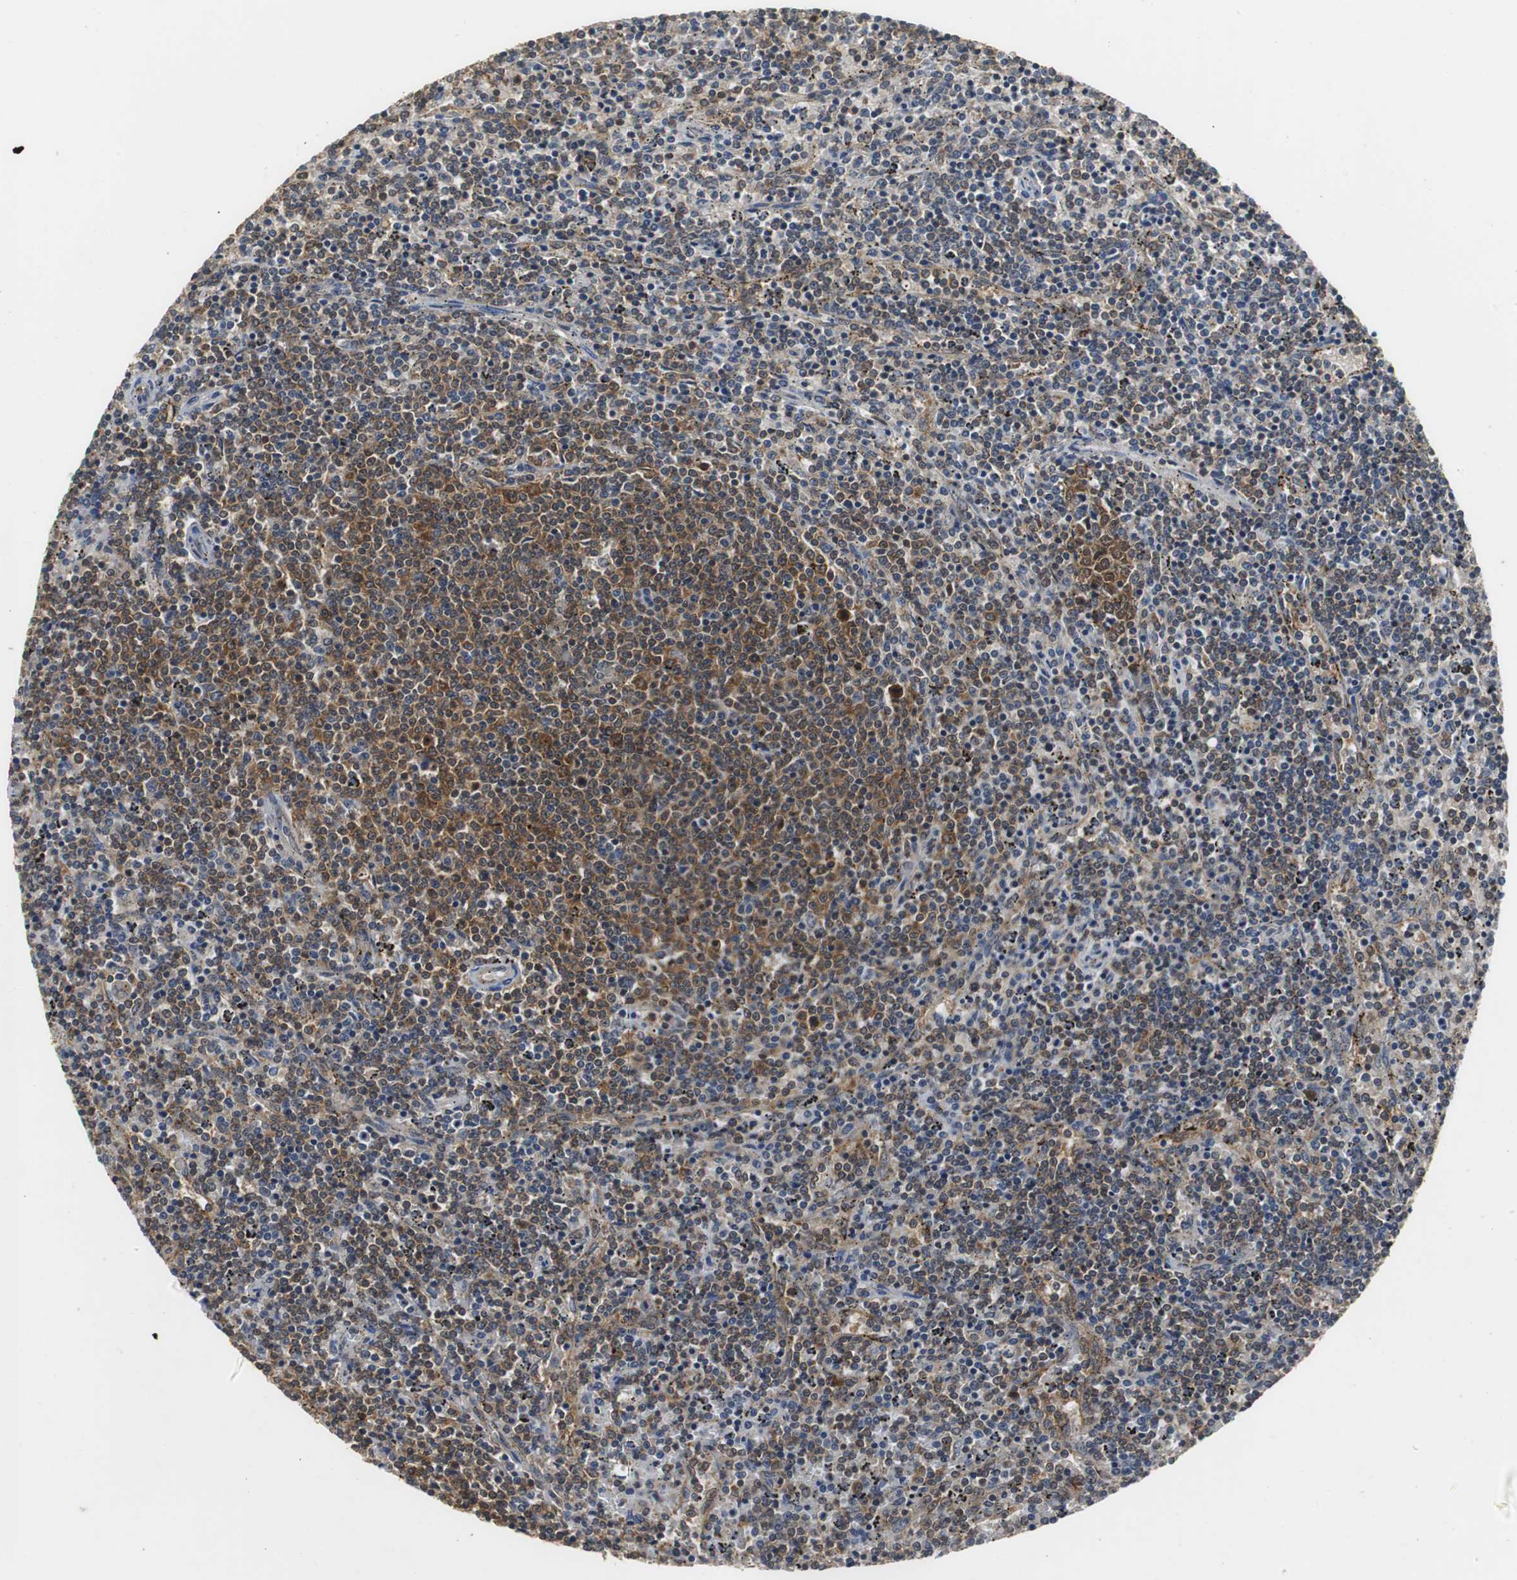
{"staining": {"intensity": "moderate", "quantity": ">75%", "location": "cytoplasmic/membranous"}, "tissue": "lymphoma", "cell_type": "Tumor cells", "image_type": "cancer", "snomed": [{"axis": "morphology", "description": "Malignant lymphoma, non-Hodgkin's type, Low grade"}, {"axis": "topography", "description": "Spleen"}], "caption": "Immunohistochemical staining of lymphoma displays moderate cytoplasmic/membranous protein positivity in approximately >75% of tumor cells.", "gene": "VBP1", "patient": {"sex": "female", "age": 50}}